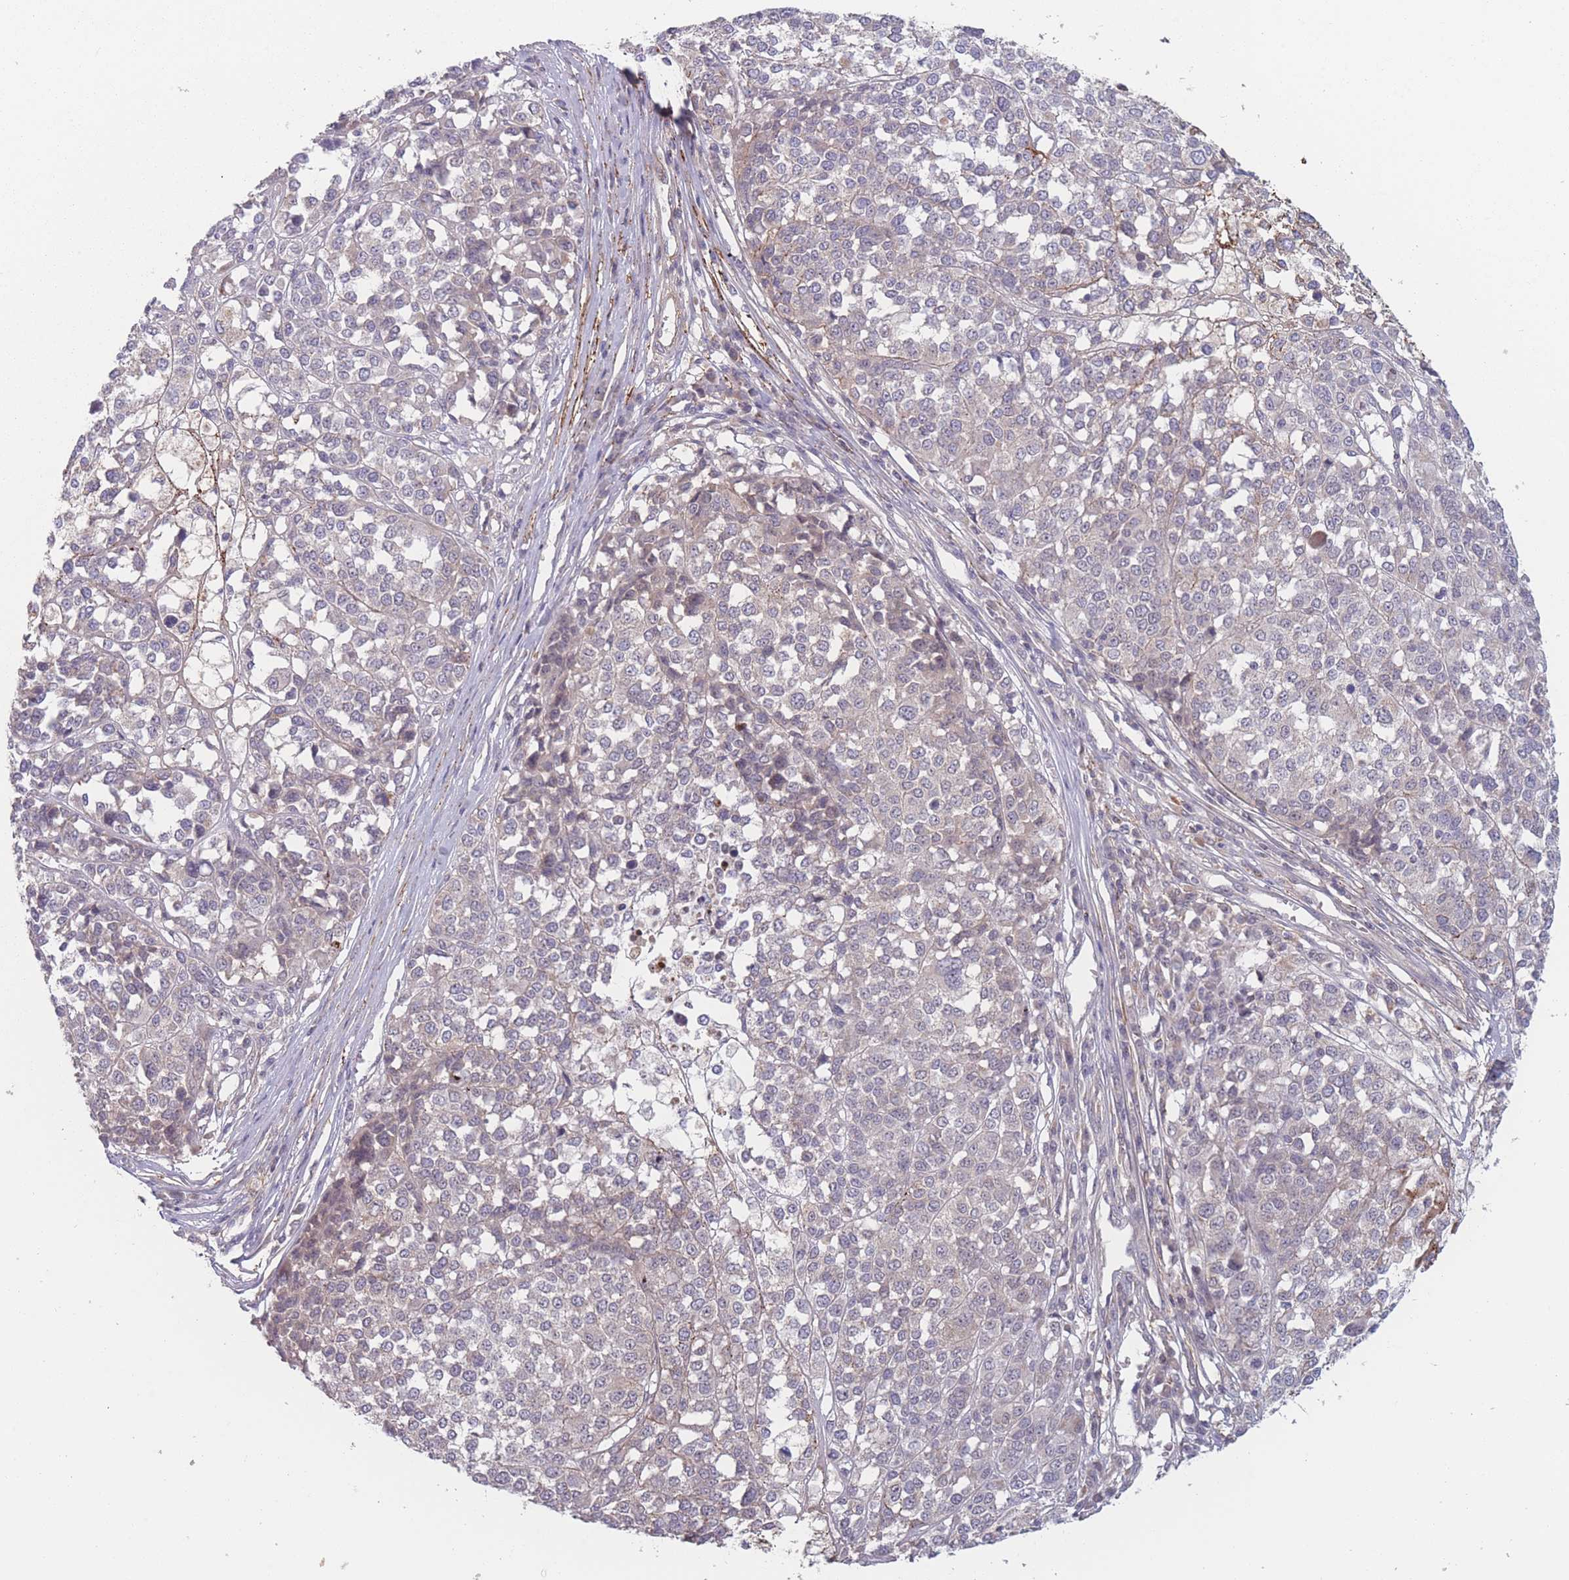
{"staining": {"intensity": "negative", "quantity": "none", "location": "none"}, "tissue": "melanoma", "cell_type": "Tumor cells", "image_type": "cancer", "snomed": [{"axis": "morphology", "description": "Malignant melanoma, Metastatic site"}, {"axis": "topography", "description": "Lymph node"}], "caption": "An image of melanoma stained for a protein demonstrates no brown staining in tumor cells.", "gene": "TMEM232", "patient": {"sex": "male", "age": 44}}